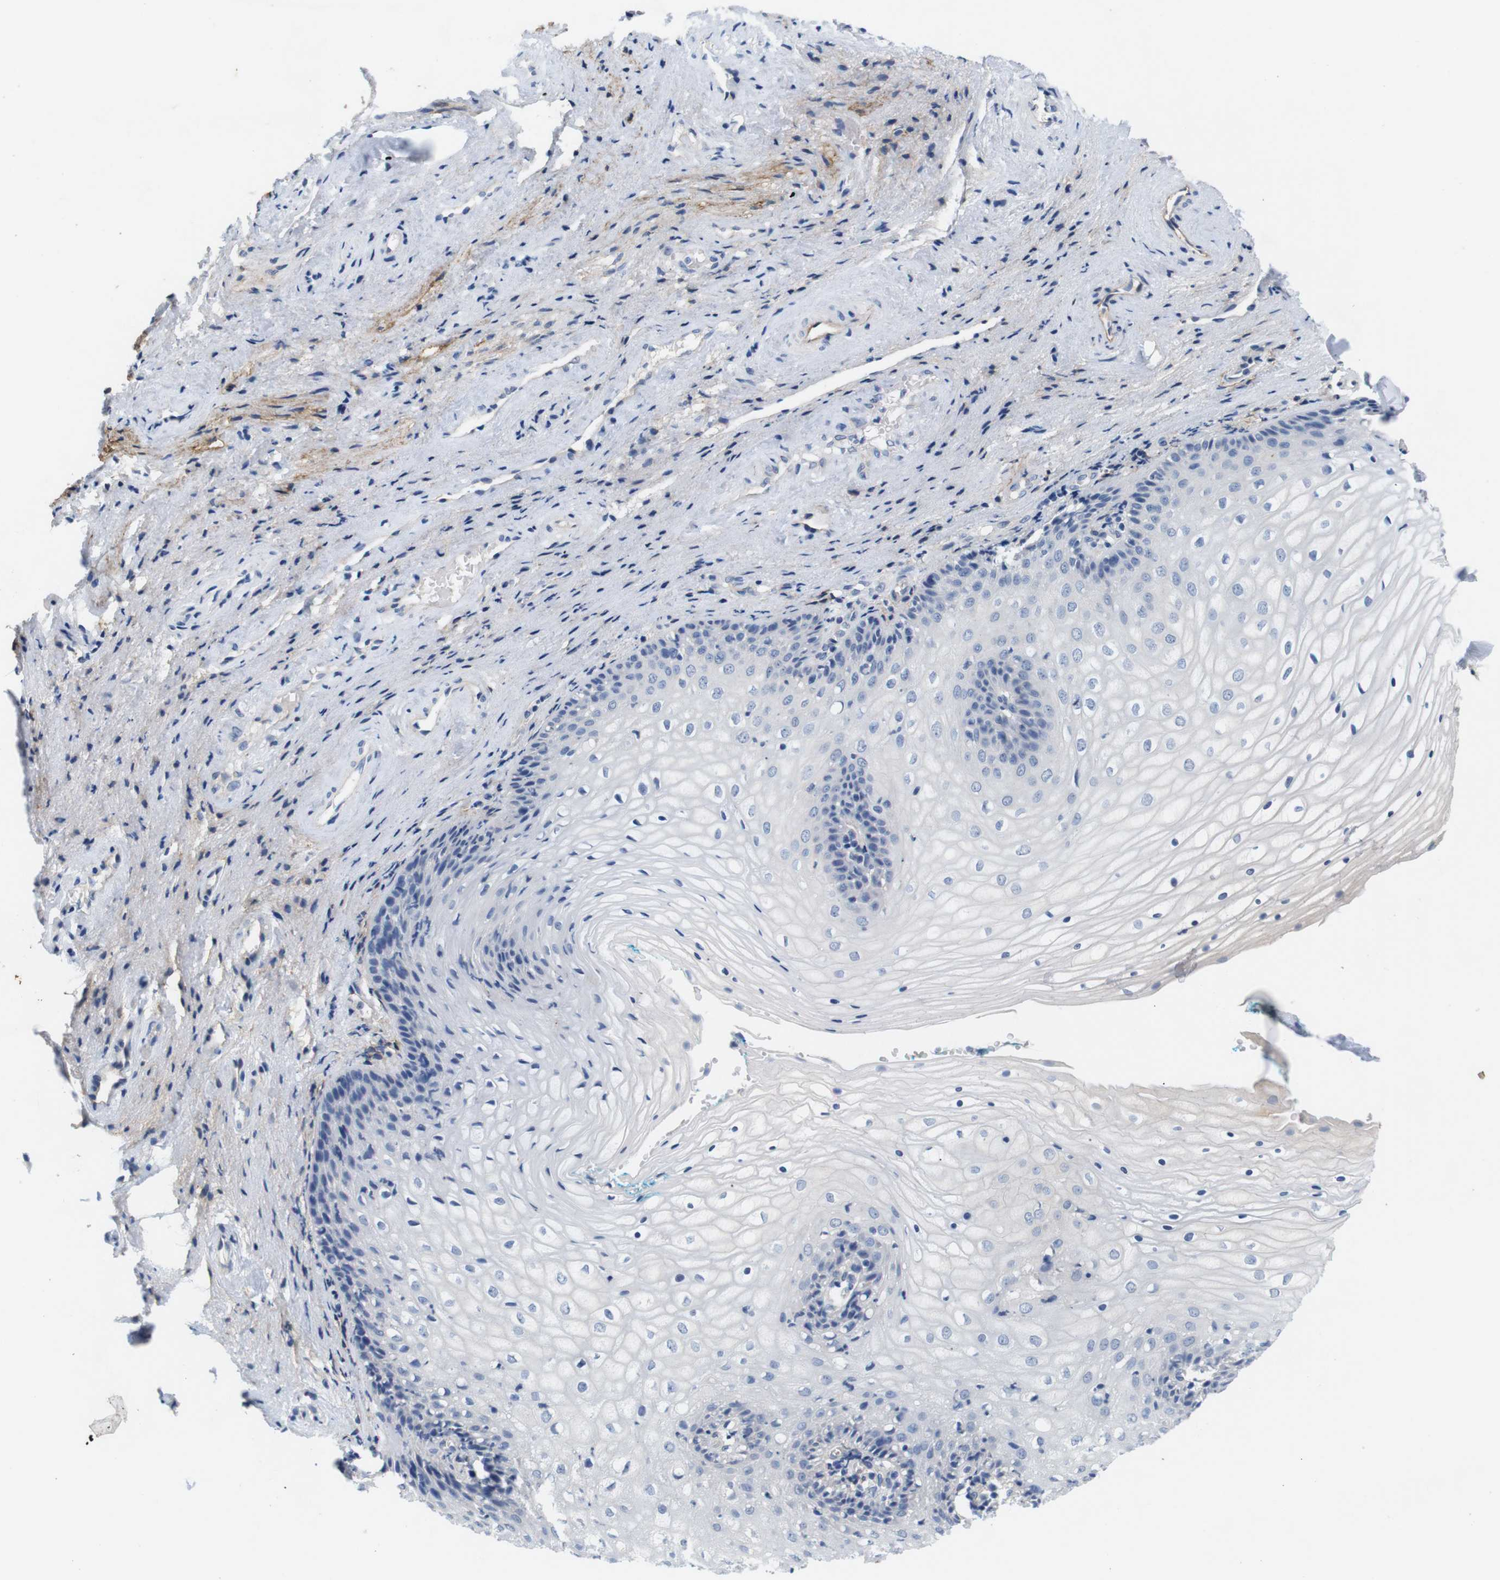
{"staining": {"intensity": "negative", "quantity": "none", "location": "none"}, "tissue": "vagina", "cell_type": "Squamous epithelial cells", "image_type": "normal", "snomed": [{"axis": "morphology", "description": "Normal tissue, NOS"}, {"axis": "topography", "description": "Vagina"}], "caption": "High magnification brightfield microscopy of unremarkable vagina stained with DAB (3,3'-diaminobenzidine) (brown) and counterstained with hematoxylin (blue): squamous epithelial cells show no significant staining.", "gene": "ITGA5", "patient": {"sex": "female", "age": 34}}